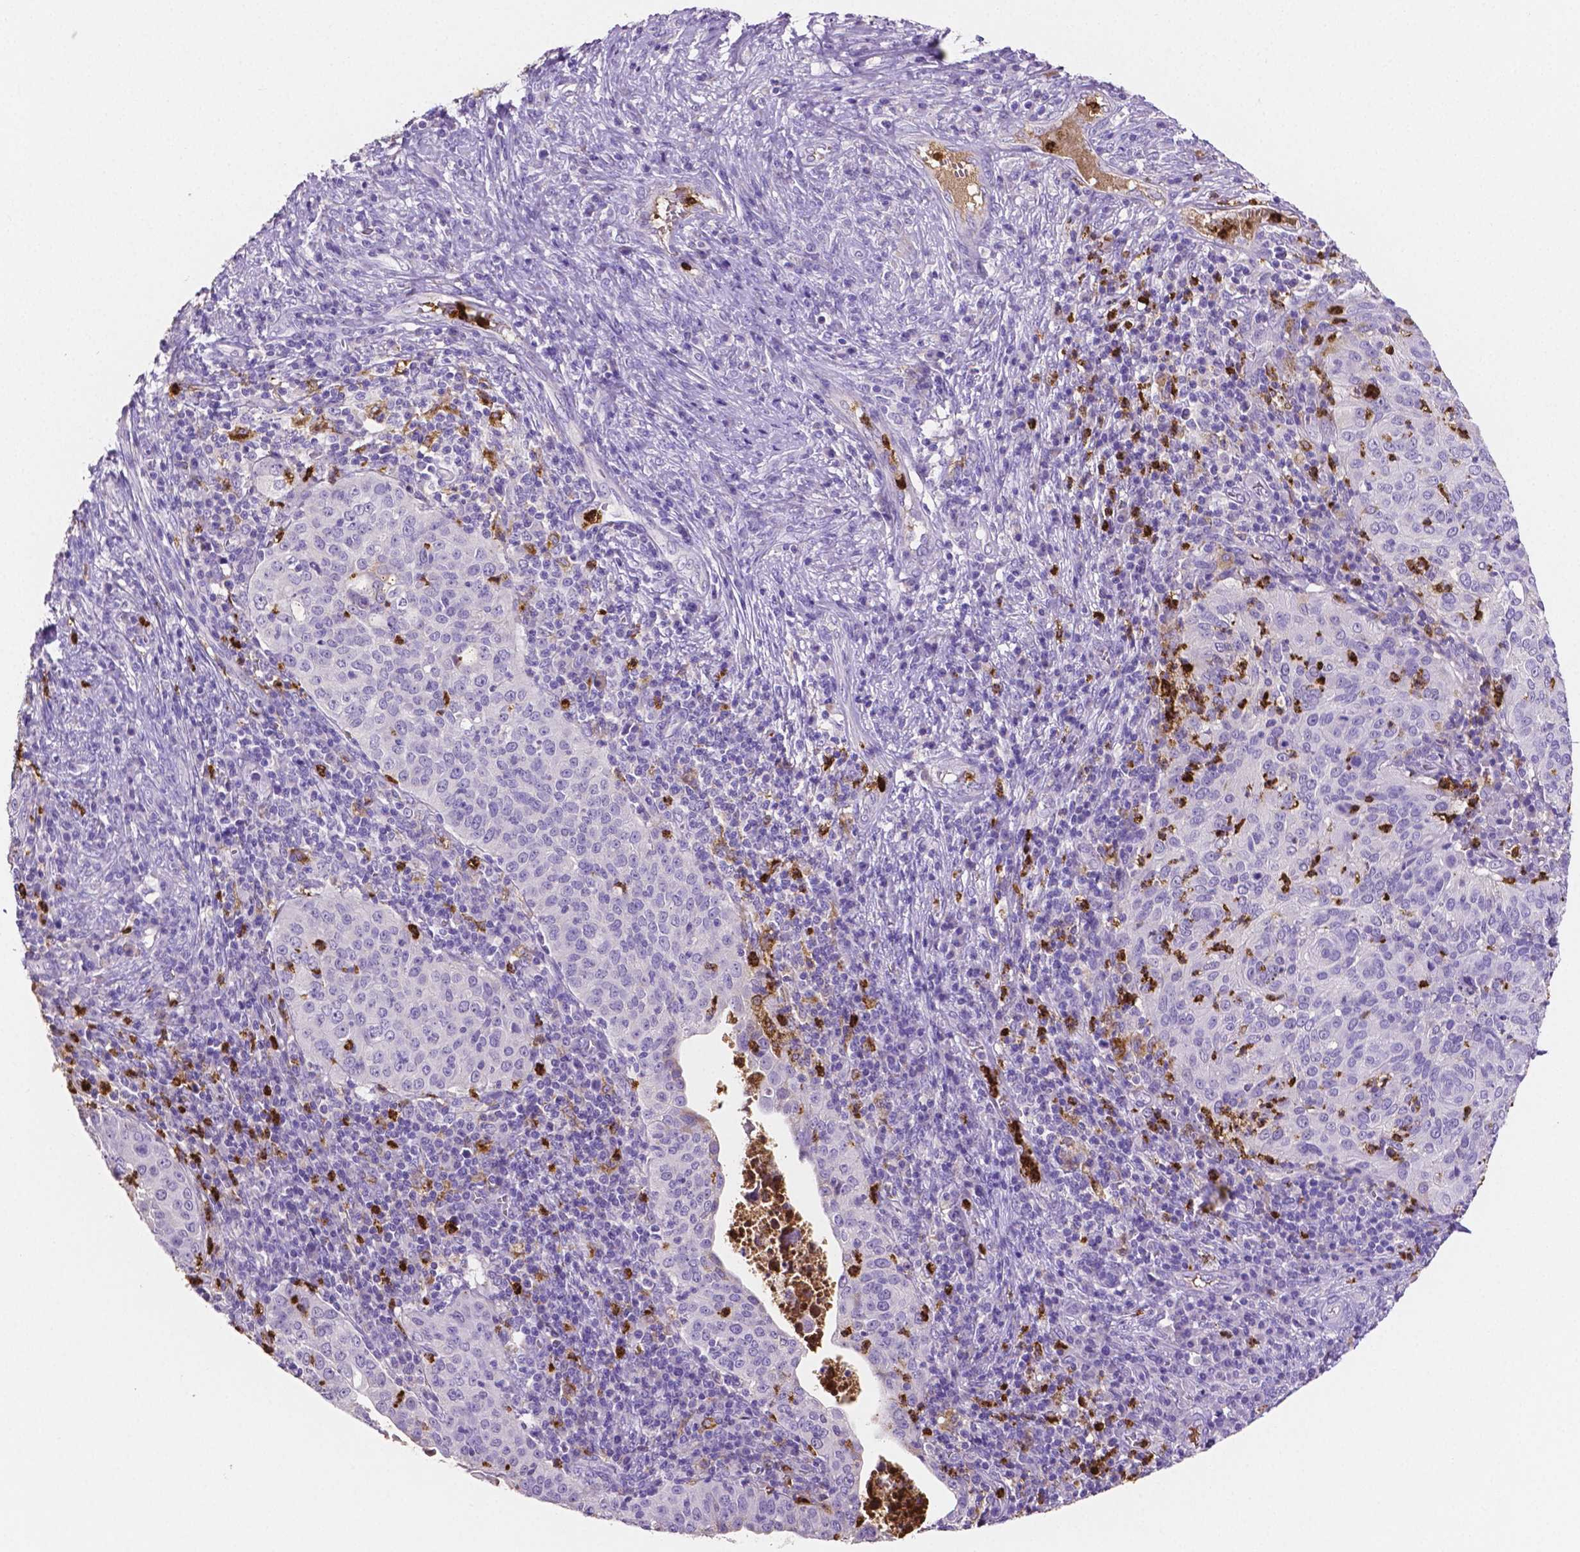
{"staining": {"intensity": "negative", "quantity": "none", "location": "none"}, "tissue": "cervical cancer", "cell_type": "Tumor cells", "image_type": "cancer", "snomed": [{"axis": "morphology", "description": "Squamous cell carcinoma, NOS"}, {"axis": "topography", "description": "Cervix"}], "caption": "Immunohistochemistry image of cervical squamous cell carcinoma stained for a protein (brown), which demonstrates no expression in tumor cells. The staining is performed using DAB (3,3'-diaminobenzidine) brown chromogen with nuclei counter-stained in using hematoxylin.", "gene": "MMP9", "patient": {"sex": "female", "age": 39}}